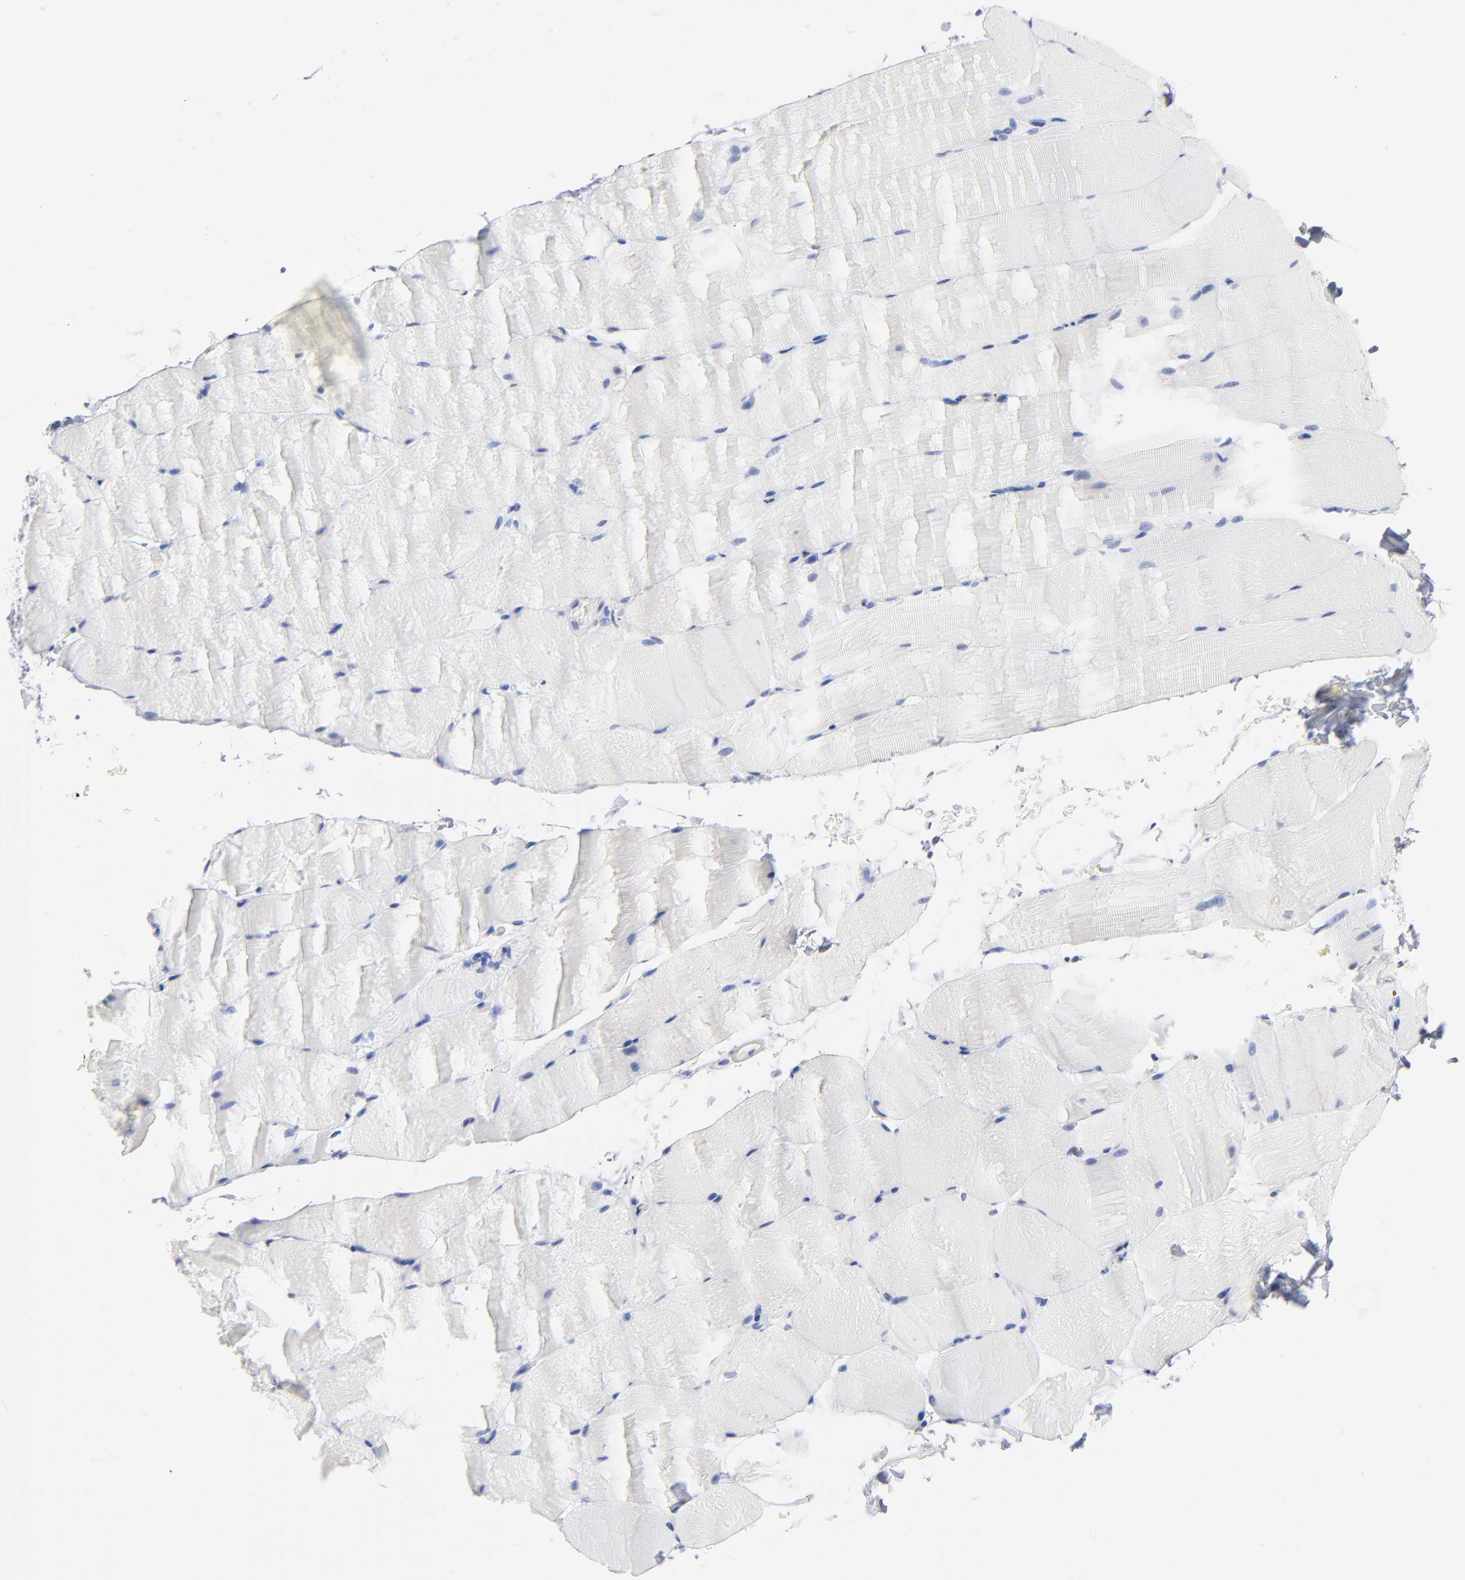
{"staining": {"intensity": "negative", "quantity": "none", "location": "none"}, "tissue": "skeletal muscle", "cell_type": "Myocytes", "image_type": "normal", "snomed": [{"axis": "morphology", "description": "Normal tissue, NOS"}, {"axis": "topography", "description": "Skeletal muscle"}, {"axis": "topography", "description": "Parathyroid gland"}], "caption": "Protein analysis of benign skeletal muscle displays no significant expression in myocytes. (DAB (3,3'-diaminobenzidine) immunohistochemistry (IHC) visualized using brightfield microscopy, high magnification).", "gene": "AGTR1", "patient": {"sex": "female", "age": 37}}